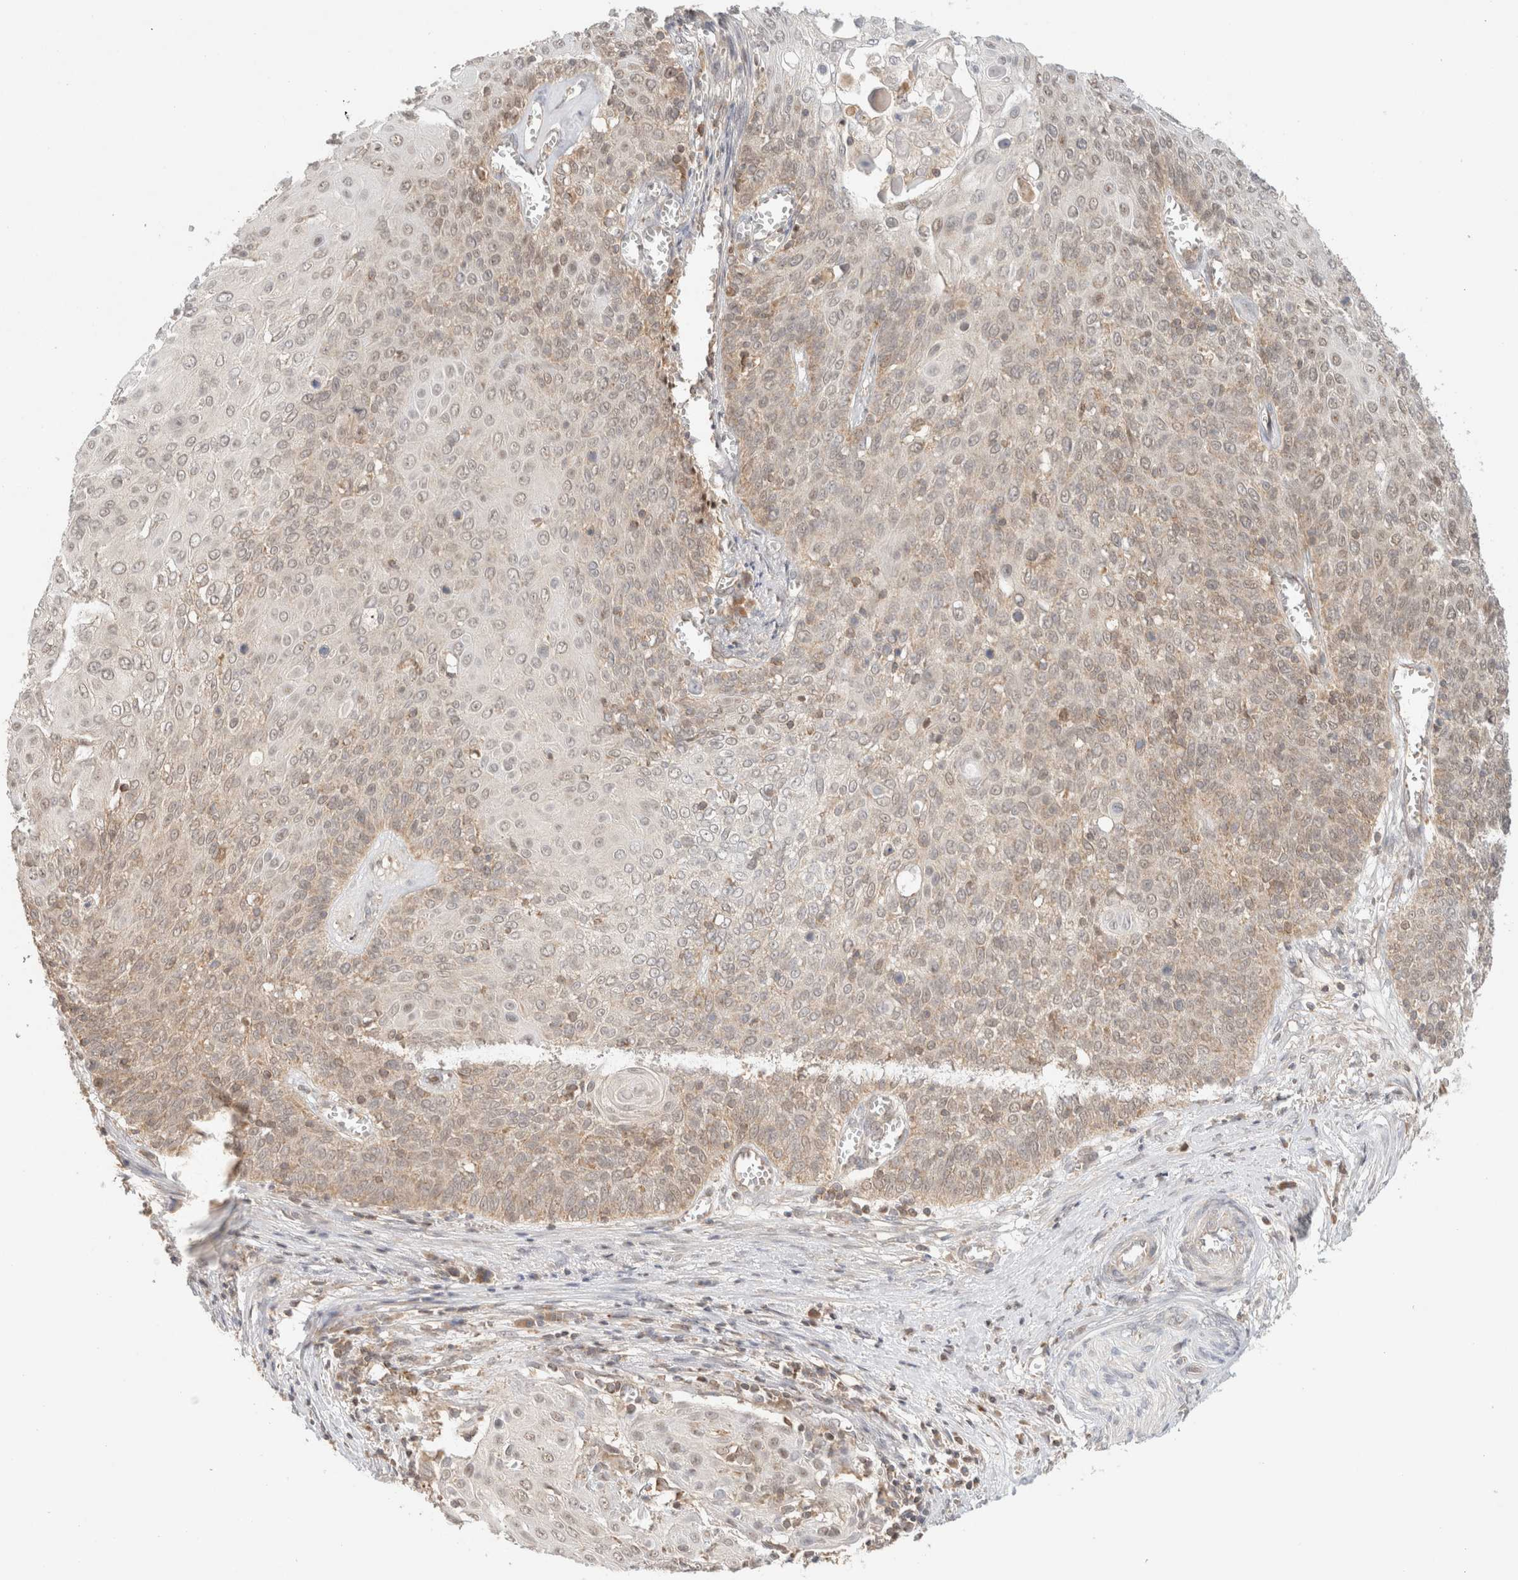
{"staining": {"intensity": "weak", "quantity": ">75%", "location": "cytoplasmic/membranous"}, "tissue": "cervical cancer", "cell_type": "Tumor cells", "image_type": "cancer", "snomed": [{"axis": "morphology", "description": "Squamous cell carcinoma, NOS"}, {"axis": "topography", "description": "Cervix"}], "caption": "Cervical squamous cell carcinoma stained for a protein shows weak cytoplasmic/membranous positivity in tumor cells. (DAB (3,3'-diaminobenzidine) = brown stain, brightfield microscopy at high magnification).", "gene": "MRM3", "patient": {"sex": "female", "age": 39}}